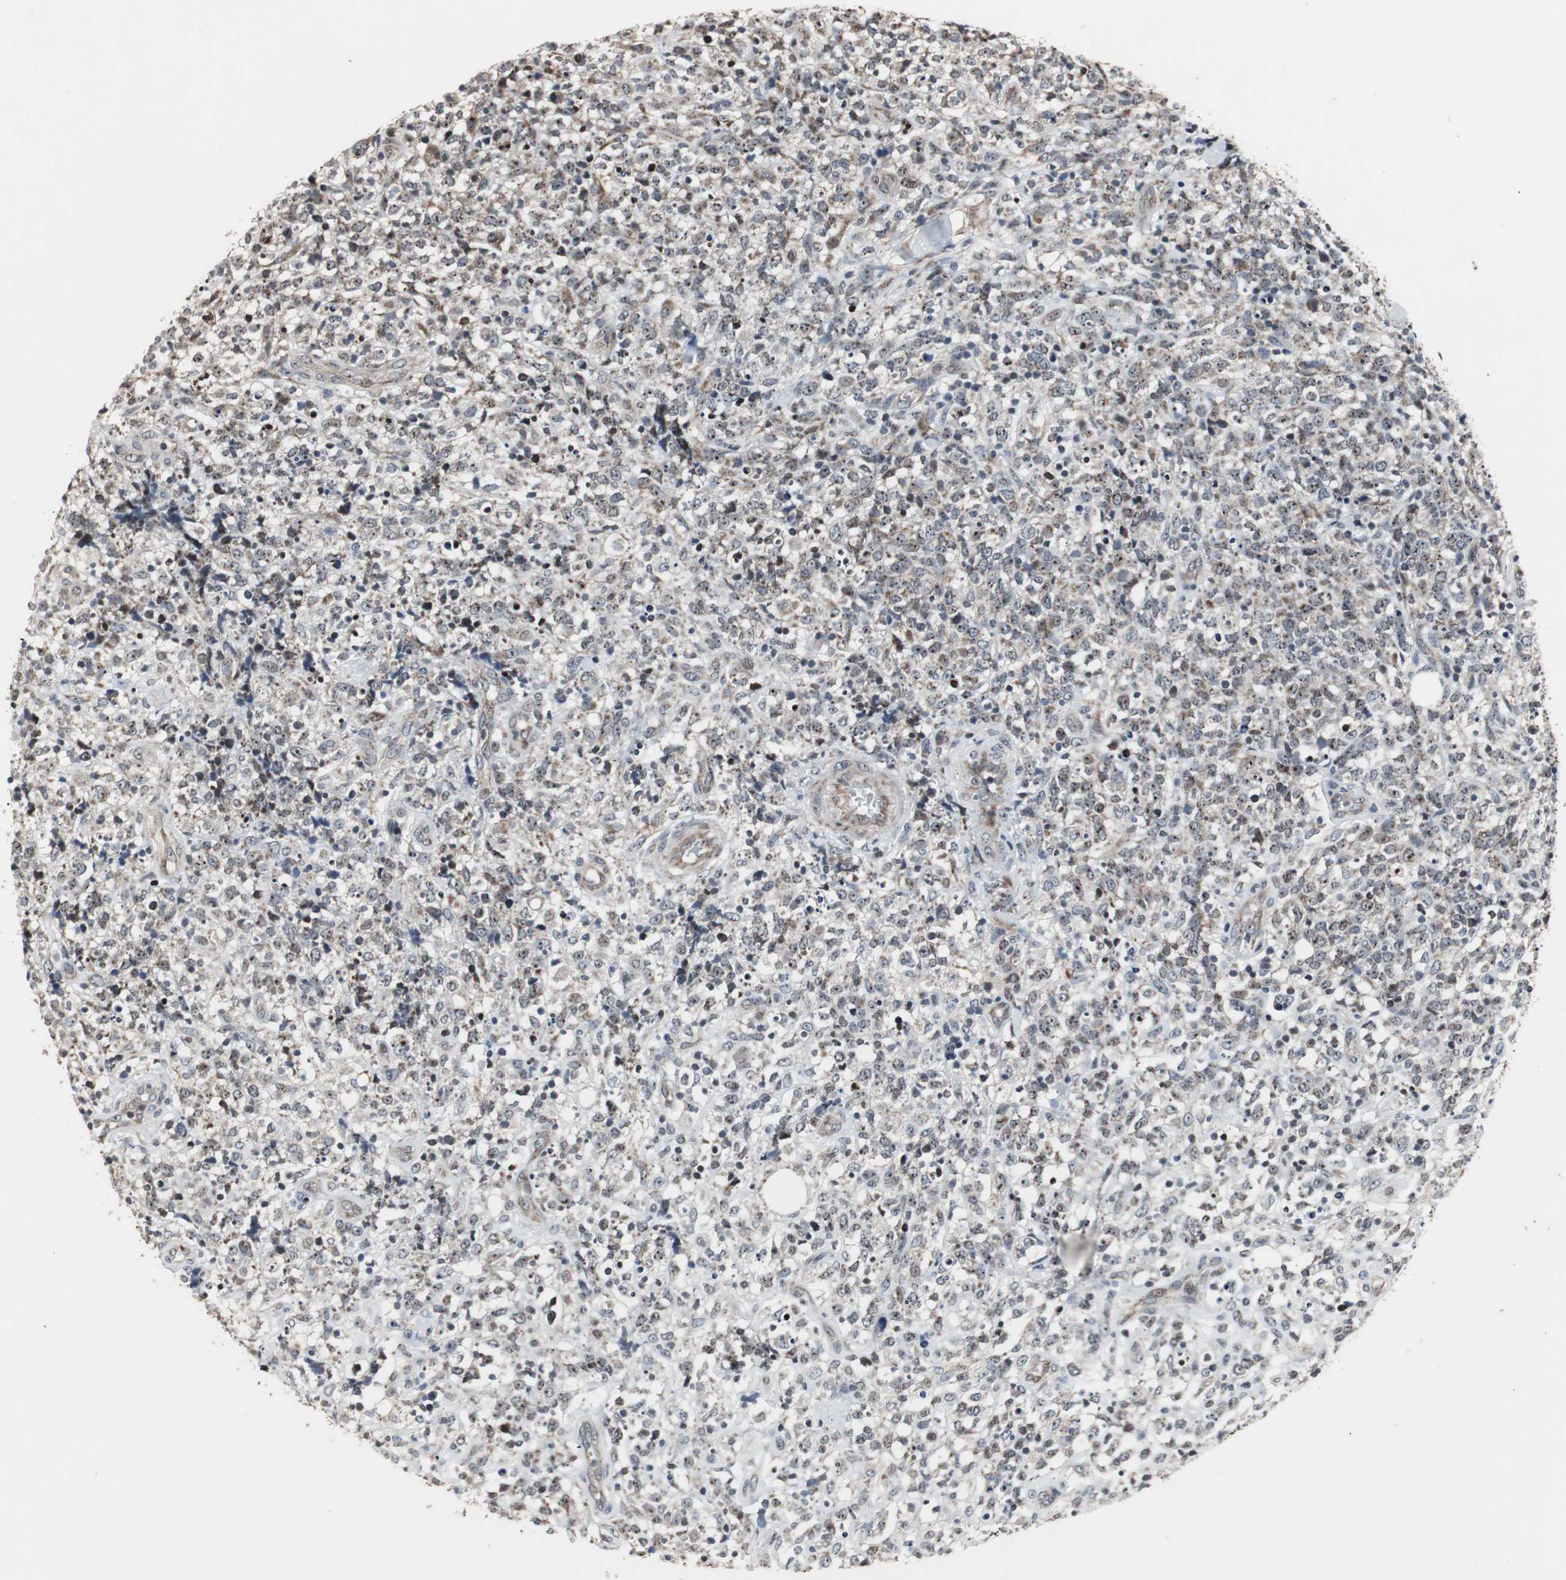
{"staining": {"intensity": "weak", "quantity": "25%-75%", "location": "cytoplasmic/membranous"}, "tissue": "lymphoma", "cell_type": "Tumor cells", "image_type": "cancer", "snomed": [{"axis": "morphology", "description": "Malignant lymphoma, non-Hodgkin's type, High grade"}, {"axis": "topography", "description": "Lymph node"}], "caption": "Immunohistochemical staining of human lymphoma exhibits weak cytoplasmic/membranous protein positivity in approximately 25%-75% of tumor cells. The staining is performed using DAB (3,3'-diaminobenzidine) brown chromogen to label protein expression. The nuclei are counter-stained blue using hematoxylin.", "gene": "MRPL40", "patient": {"sex": "female", "age": 73}}